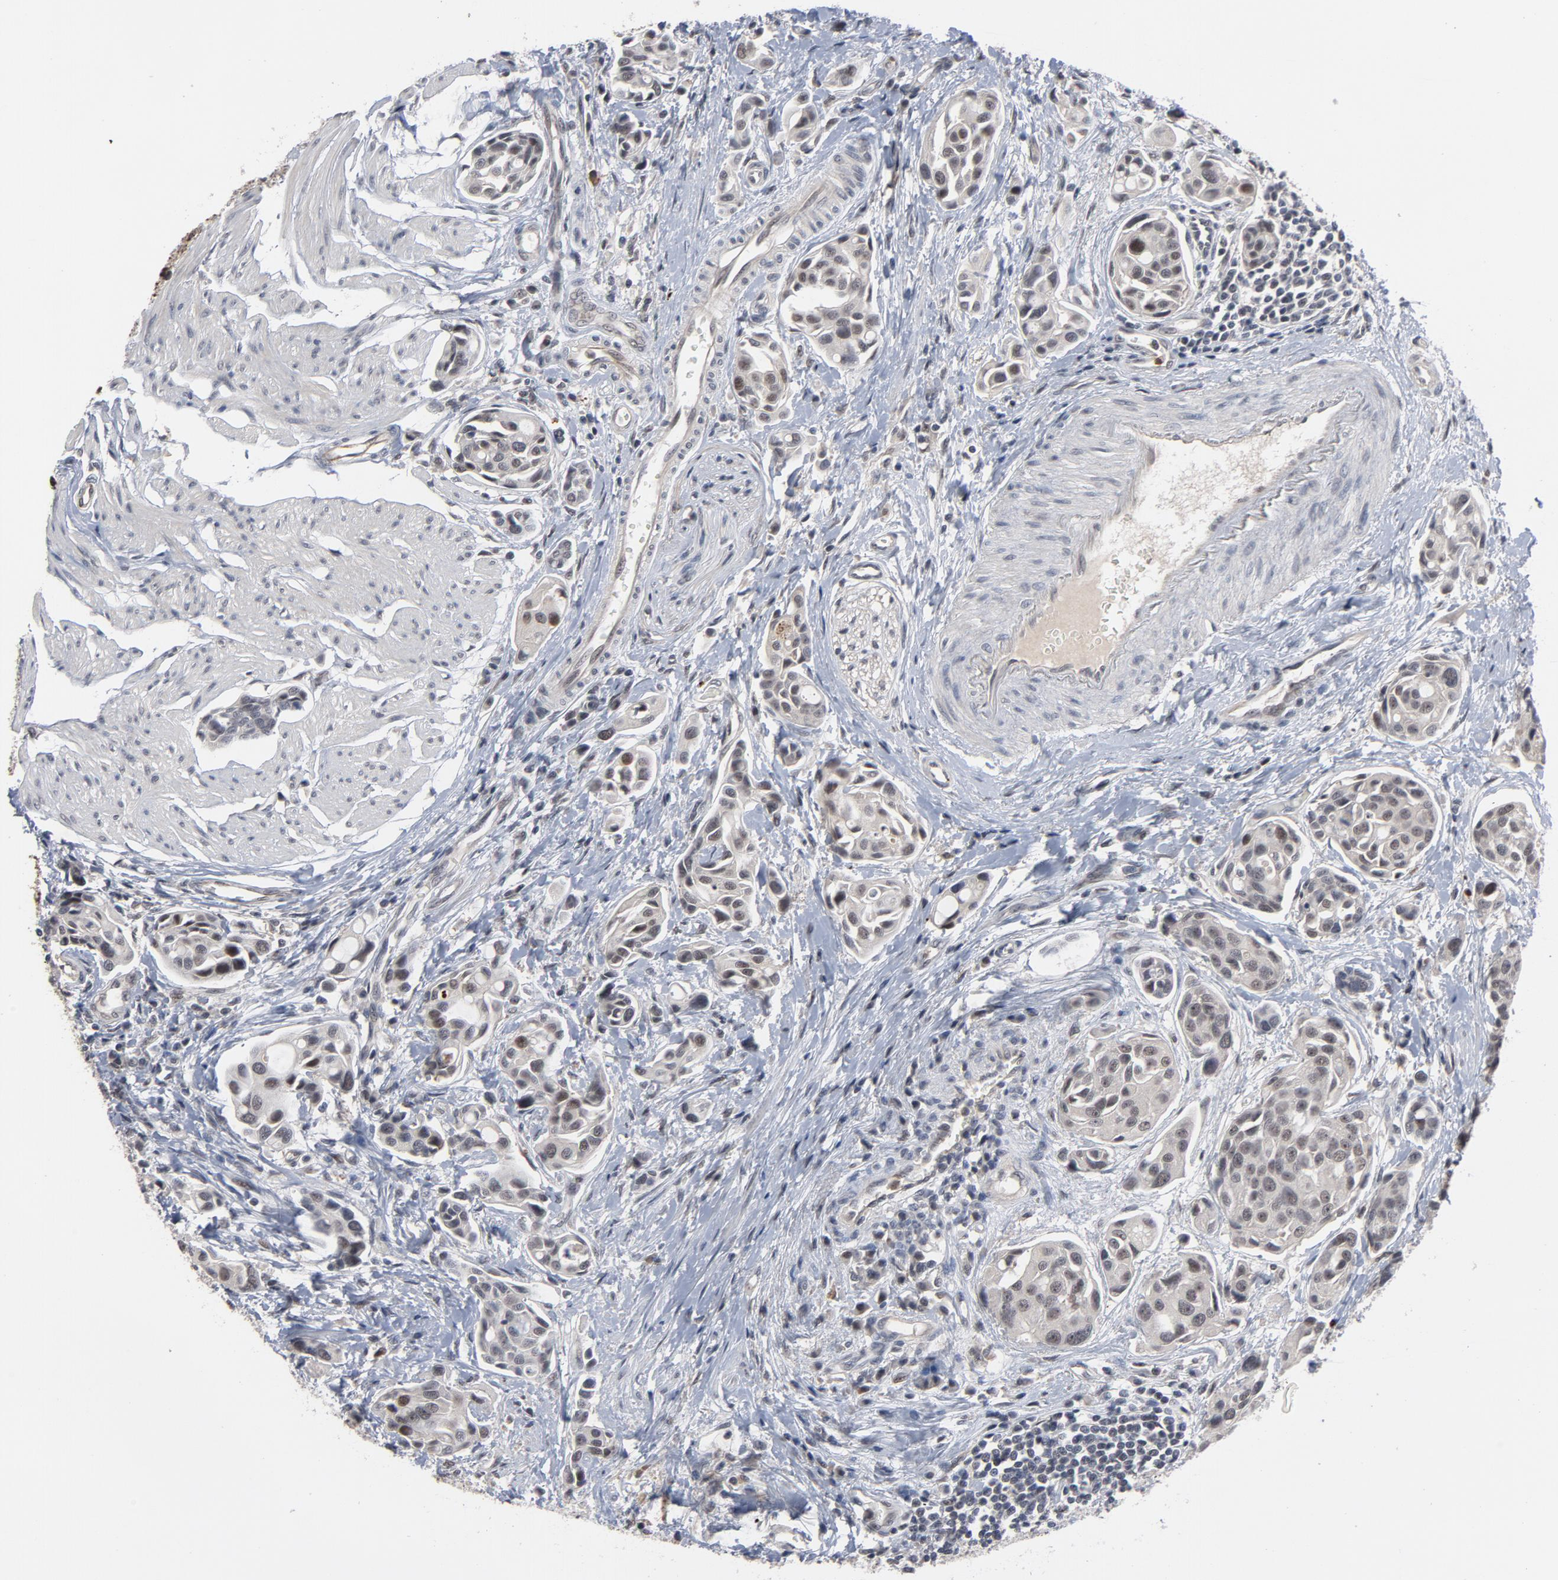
{"staining": {"intensity": "negative", "quantity": "none", "location": "none"}, "tissue": "urothelial cancer", "cell_type": "Tumor cells", "image_type": "cancer", "snomed": [{"axis": "morphology", "description": "Urothelial carcinoma, High grade"}, {"axis": "topography", "description": "Urinary bladder"}], "caption": "A micrograph of urothelial cancer stained for a protein shows no brown staining in tumor cells.", "gene": "RTL5", "patient": {"sex": "male", "age": 78}}